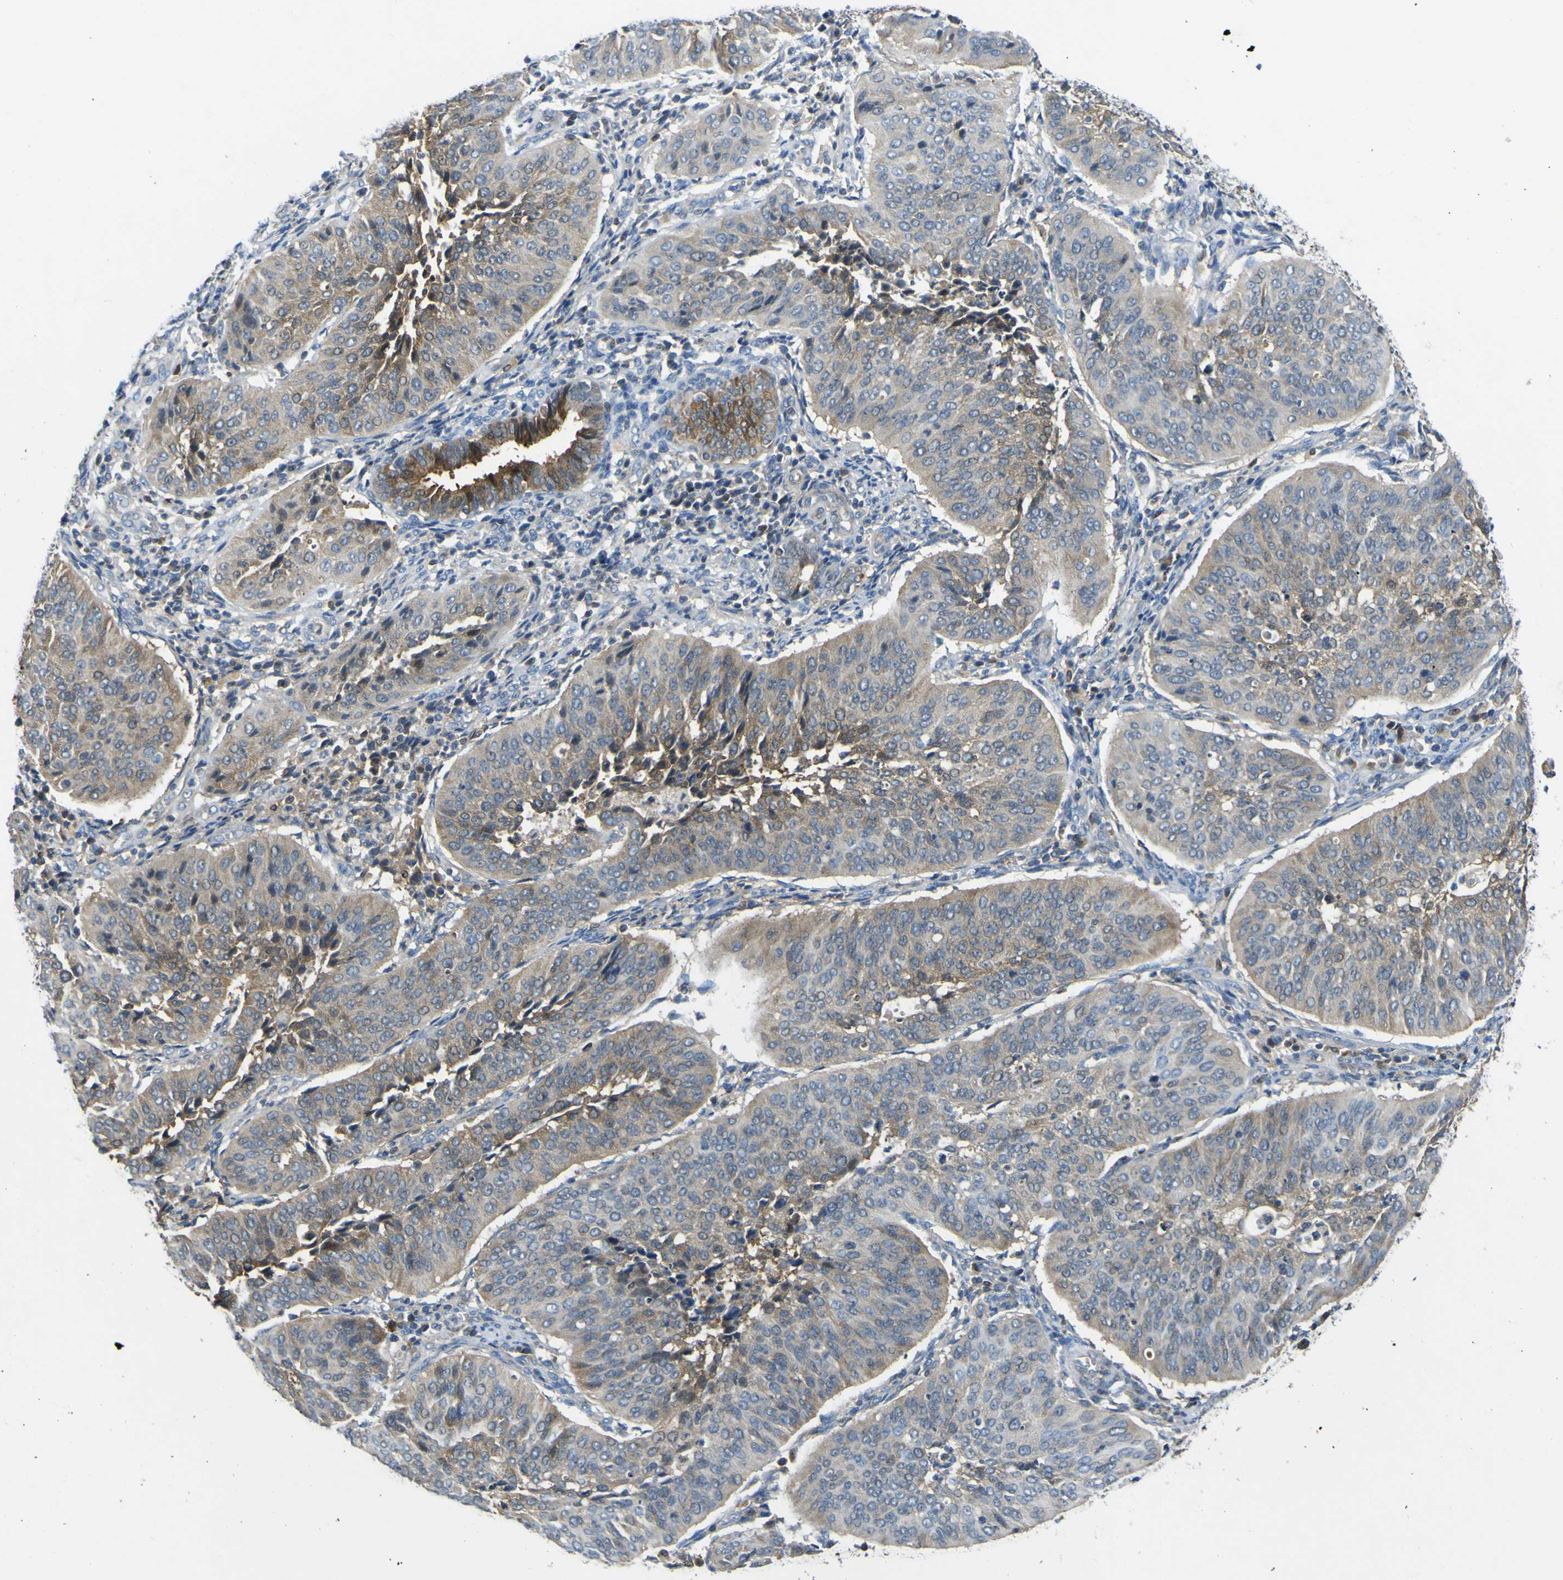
{"staining": {"intensity": "moderate", "quantity": "25%-75%", "location": "cytoplasmic/membranous"}, "tissue": "cervical cancer", "cell_type": "Tumor cells", "image_type": "cancer", "snomed": [{"axis": "morphology", "description": "Normal tissue, NOS"}, {"axis": "morphology", "description": "Squamous cell carcinoma, NOS"}, {"axis": "topography", "description": "Cervix"}], "caption": "IHC staining of cervical cancer (squamous cell carcinoma), which demonstrates medium levels of moderate cytoplasmic/membranous staining in approximately 25%-75% of tumor cells indicating moderate cytoplasmic/membranous protein expression. The staining was performed using DAB (3,3'-diaminobenzidine) (brown) for protein detection and nuclei were counterstained in hematoxylin (blue).", "gene": "EML2", "patient": {"sex": "female", "age": 39}}